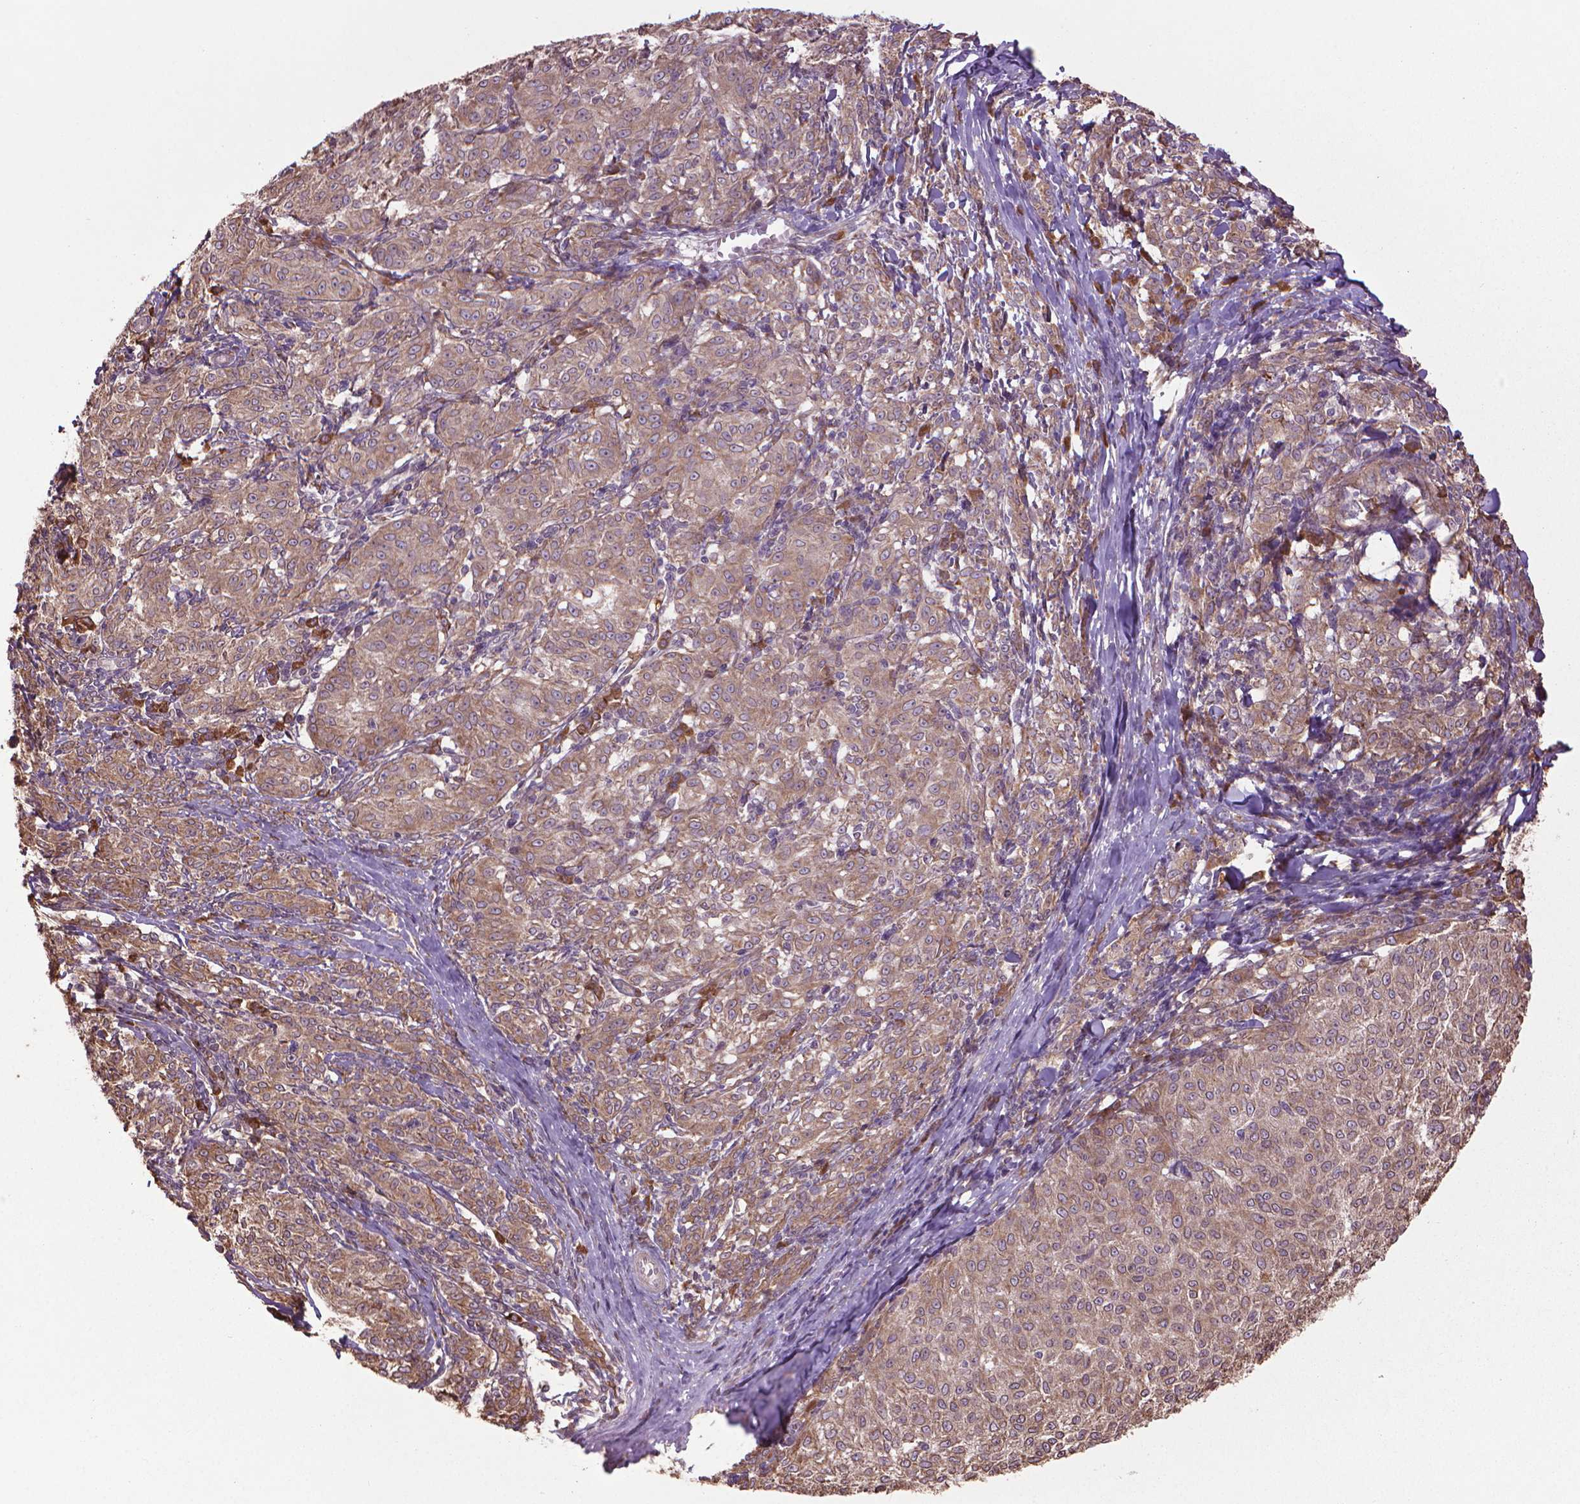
{"staining": {"intensity": "moderate", "quantity": ">75%", "location": "cytoplasmic/membranous"}, "tissue": "melanoma", "cell_type": "Tumor cells", "image_type": "cancer", "snomed": [{"axis": "morphology", "description": "Malignant melanoma, NOS"}, {"axis": "topography", "description": "Skin"}], "caption": "Immunohistochemistry of human melanoma shows medium levels of moderate cytoplasmic/membranous positivity in approximately >75% of tumor cells. (DAB (3,3'-diaminobenzidine) IHC with brightfield microscopy, high magnification).", "gene": "GAS1", "patient": {"sex": "female", "age": 72}}